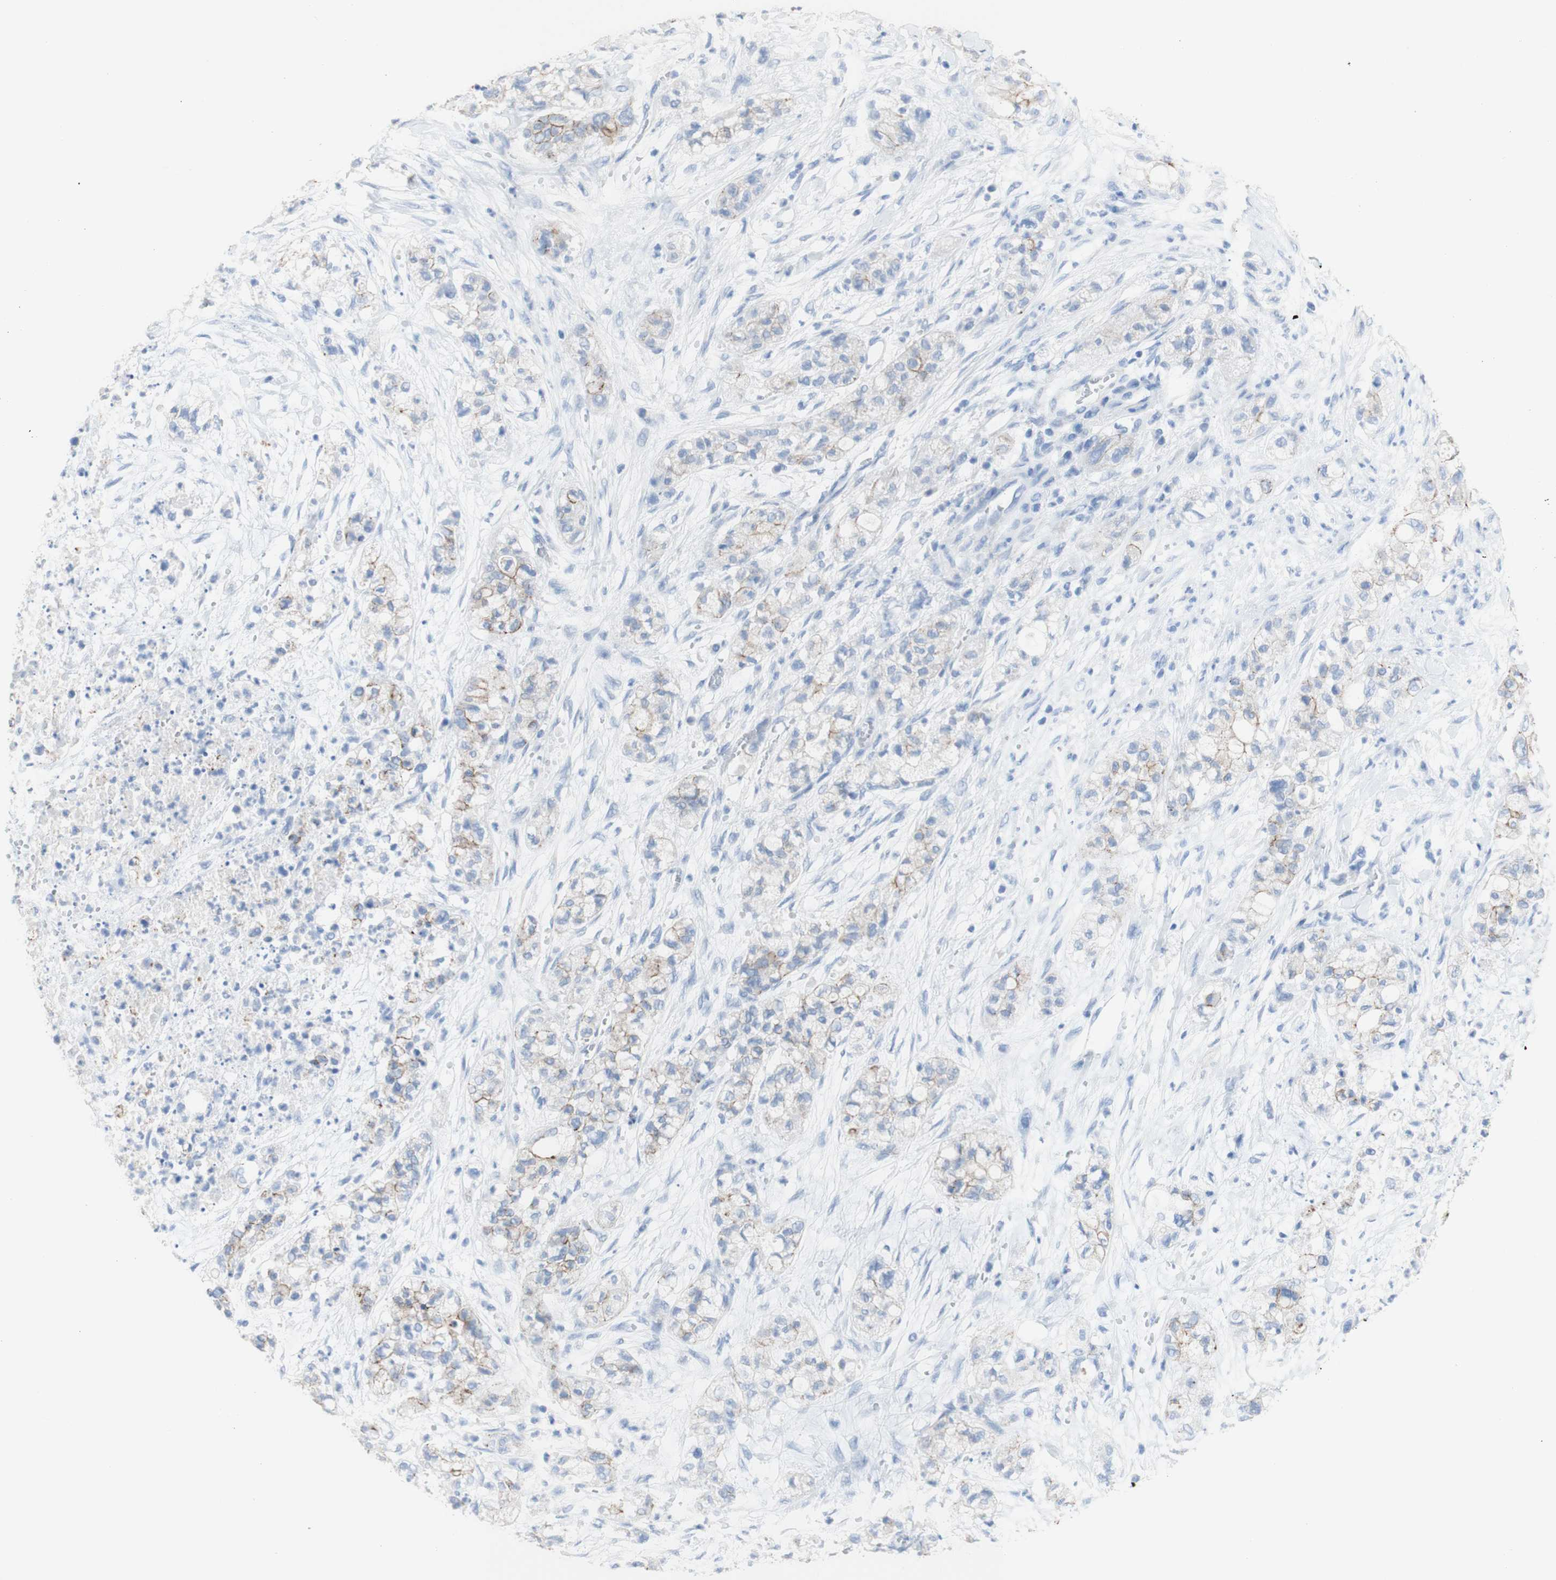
{"staining": {"intensity": "moderate", "quantity": "<25%", "location": "cytoplasmic/membranous"}, "tissue": "pancreatic cancer", "cell_type": "Tumor cells", "image_type": "cancer", "snomed": [{"axis": "morphology", "description": "Adenocarcinoma, NOS"}, {"axis": "topography", "description": "Pancreas"}], "caption": "High-magnification brightfield microscopy of pancreatic adenocarcinoma stained with DAB (brown) and counterstained with hematoxylin (blue). tumor cells exhibit moderate cytoplasmic/membranous staining is appreciated in about<25% of cells.", "gene": "DSC2", "patient": {"sex": "female", "age": 78}}